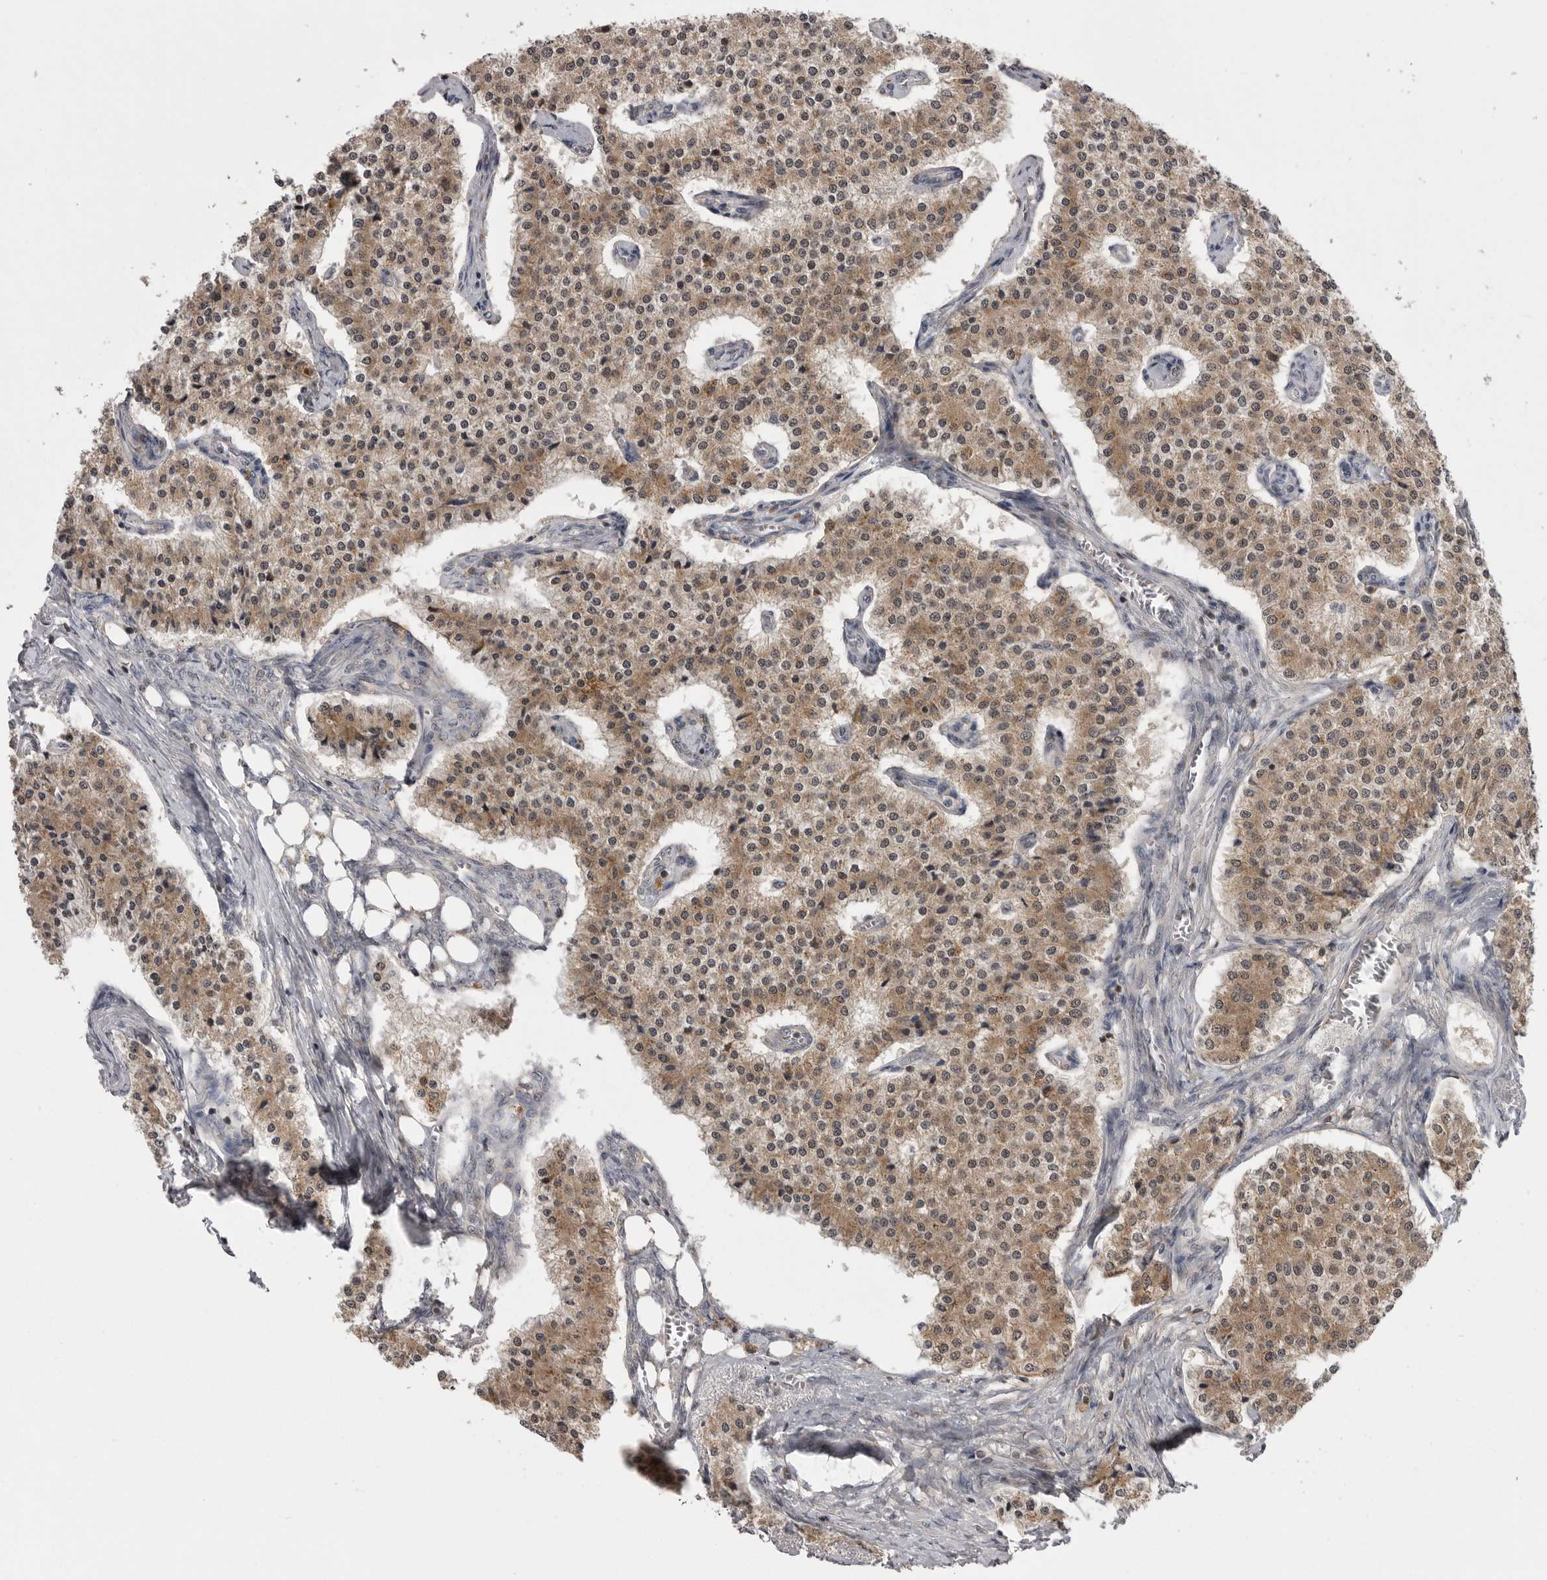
{"staining": {"intensity": "moderate", "quantity": ">75%", "location": "cytoplasmic/membranous"}, "tissue": "carcinoid", "cell_type": "Tumor cells", "image_type": "cancer", "snomed": [{"axis": "morphology", "description": "Carcinoid, malignant, NOS"}, {"axis": "topography", "description": "Colon"}], "caption": "The immunohistochemical stain shows moderate cytoplasmic/membranous positivity in tumor cells of carcinoid tissue. The staining is performed using DAB (3,3'-diaminobenzidine) brown chromogen to label protein expression. The nuclei are counter-stained blue using hematoxylin.", "gene": "MAPK13", "patient": {"sex": "female", "age": 52}}